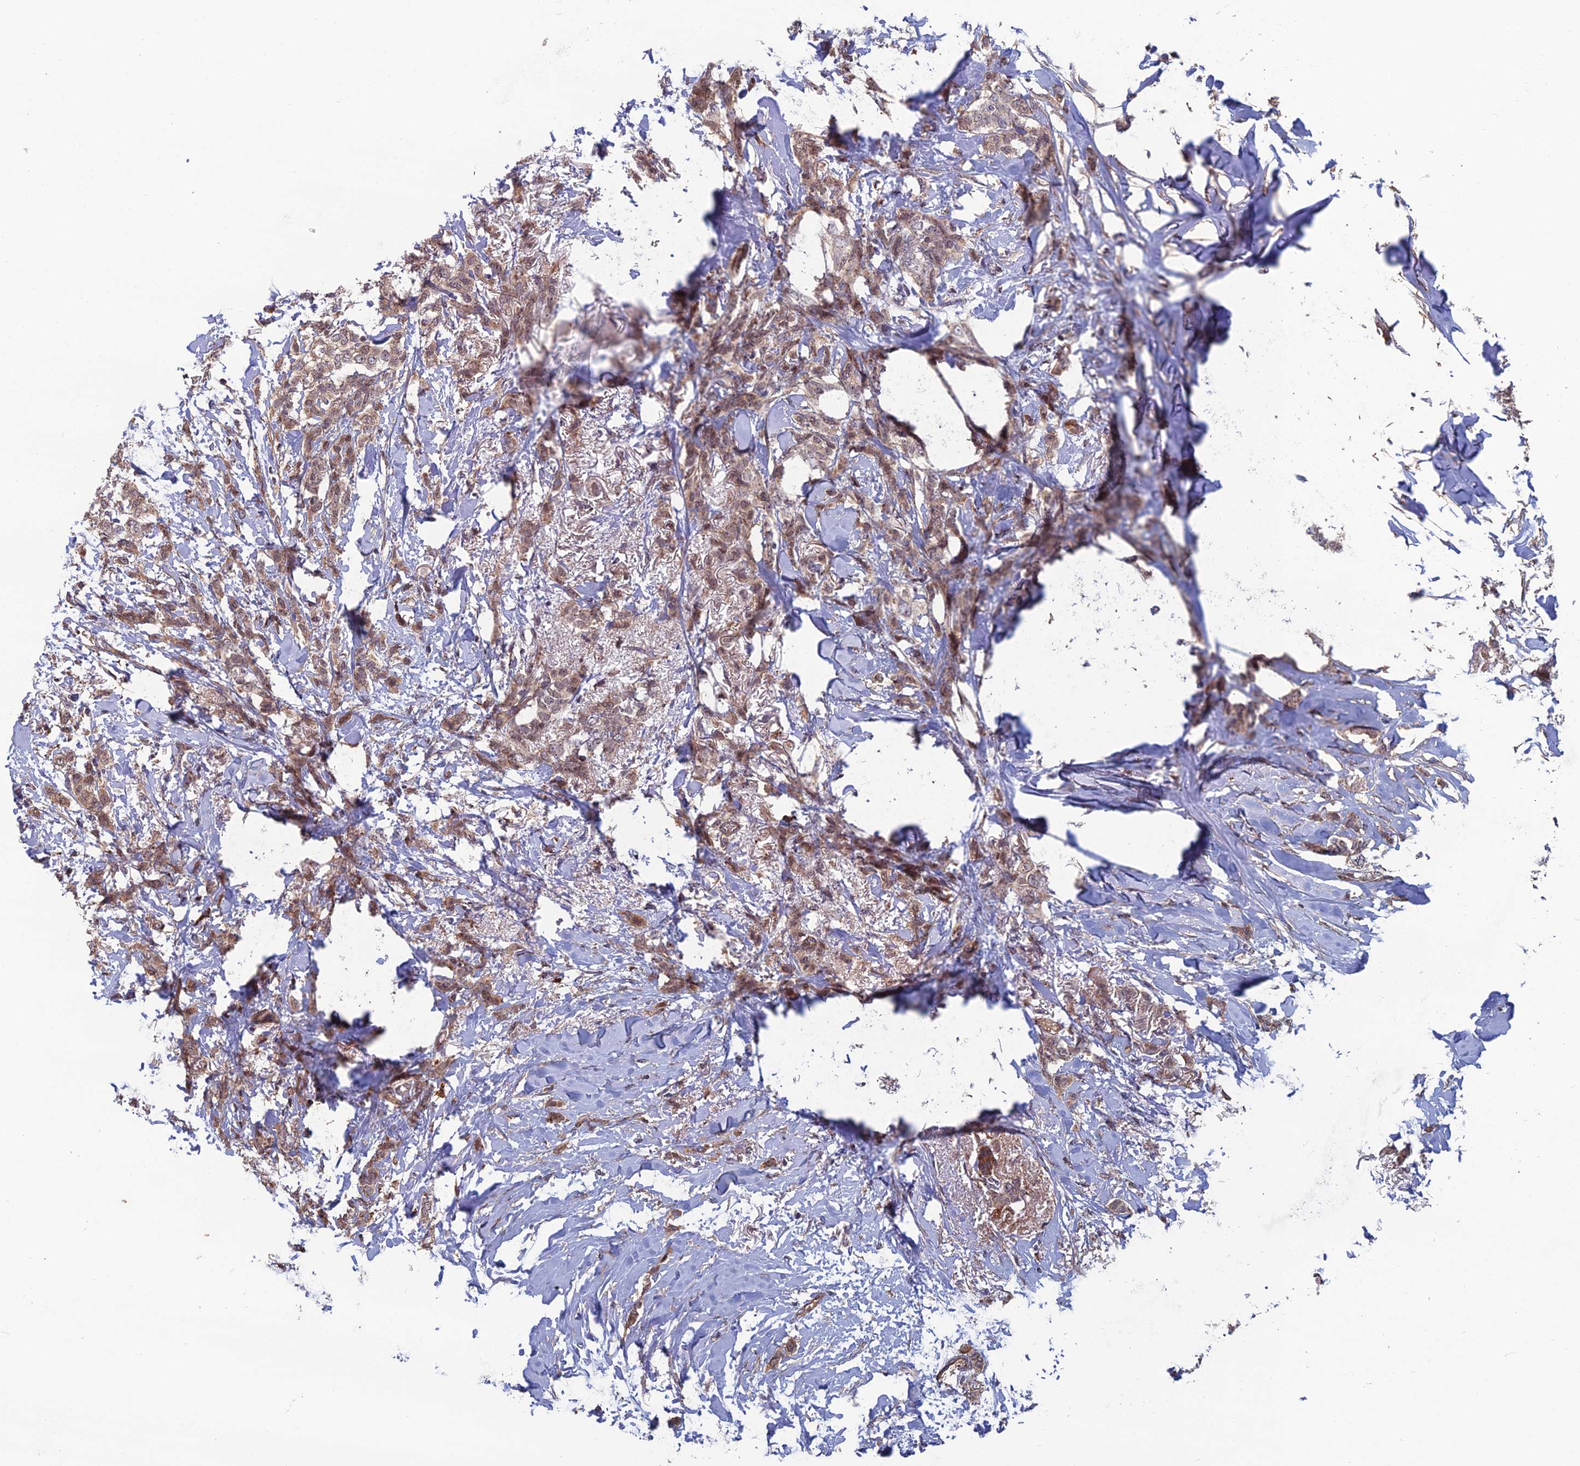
{"staining": {"intensity": "moderate", "quantity": ">75%", "location": "cytoplasmic/membranous,nuclear"}, "tissue": "breast cancer", "cell_type": "Tumor cells", "image_type": "cancer", "snomed": [{"axis": "morphology", "description": "Duct carcinoma"}, {"axis": "topography", "description": "Breast"}], "caption": "Immunohistochemistry (IHC) (DAB) staining of breast intraductal carcinoma shows moderate cytoplasmic/membranous and nuclear protein staining in about >75% of tumor cells.", "gene": "CCDC183", "patient": {"sex": "female", "age": 72}}